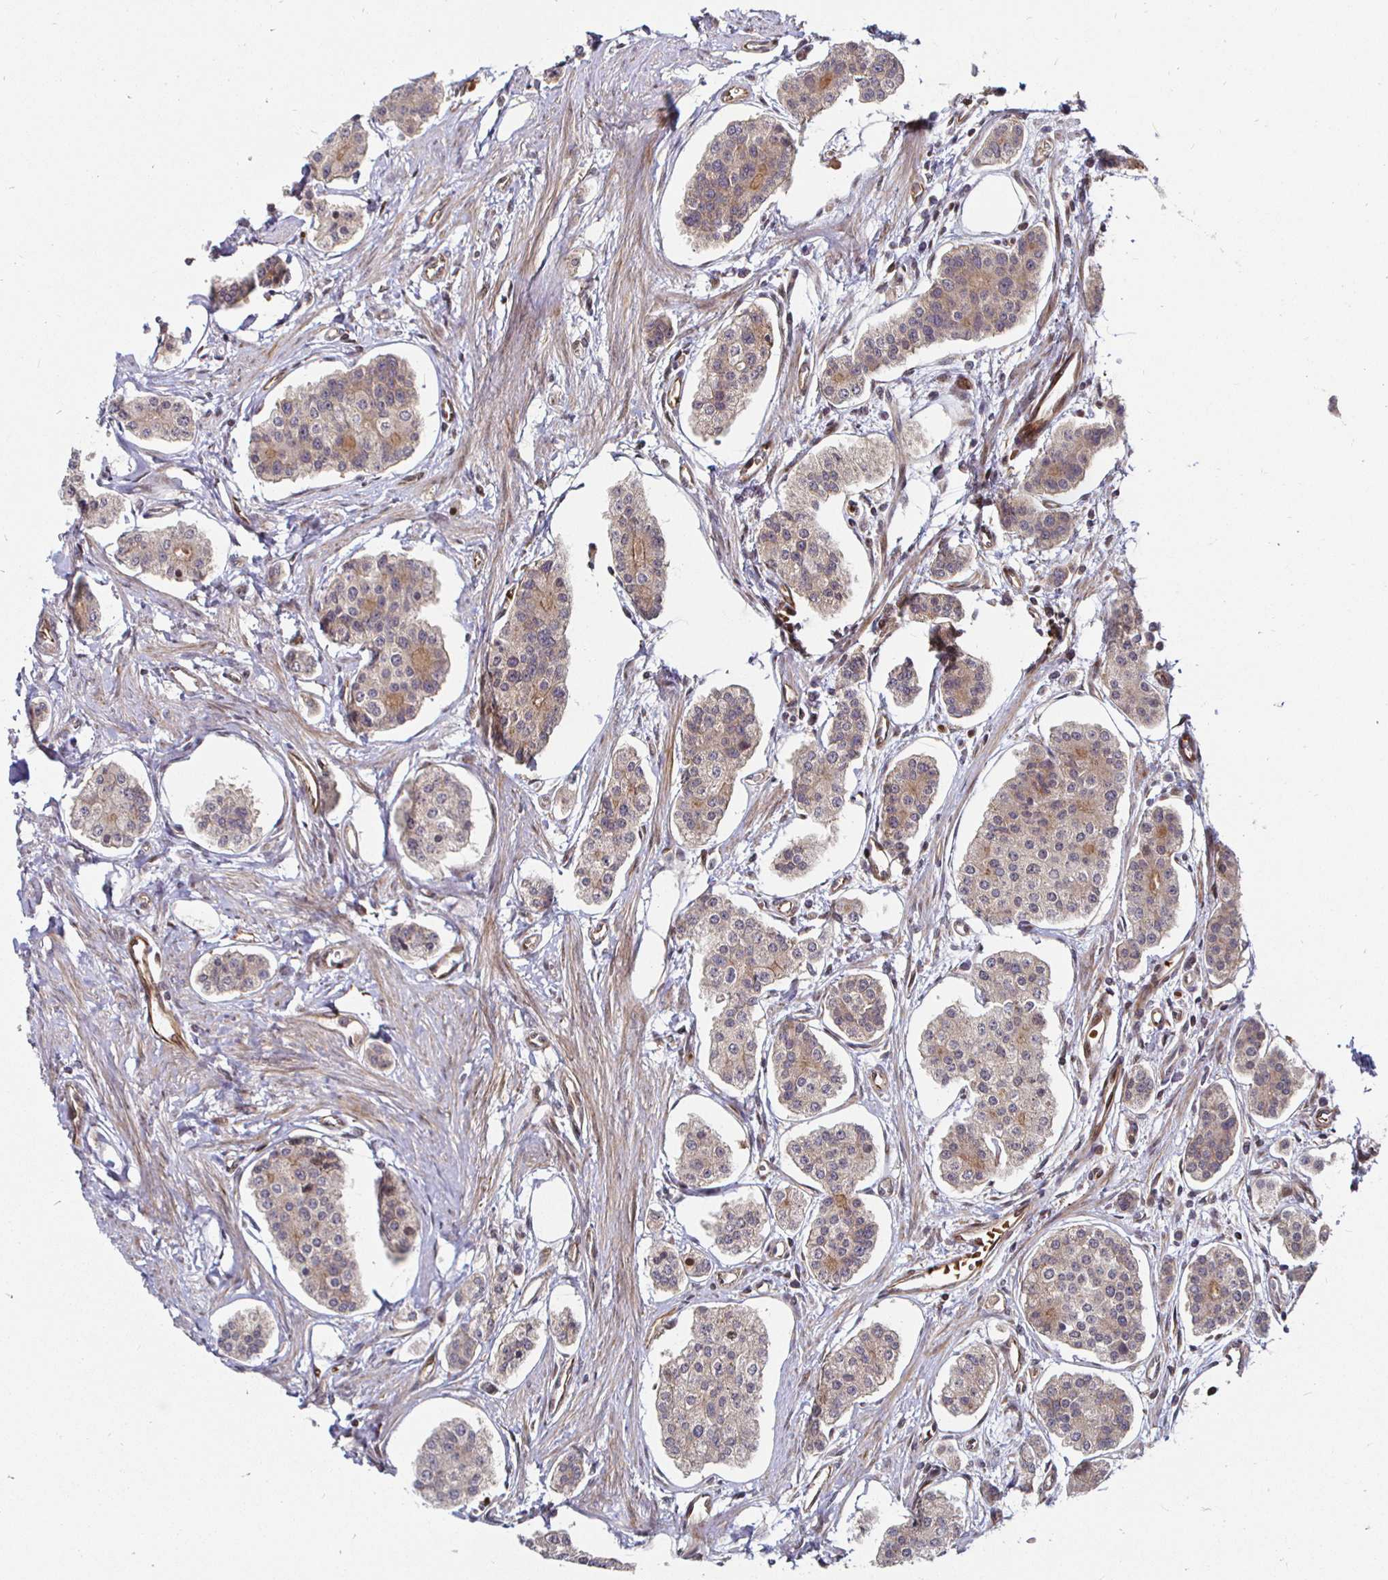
{"staining": {"intensity": "weak", "quantity": "25%-75%", "location": "cytoplasmic/membranous"}, "tissue": "carcinoid", "cell_type": "Tumor cells", "image_type": "cancer", "snomed": [{"axis": "morphology", "description": "Carcinoid, malignant, NOS"}, {"axis": "topography", "description": "Small intestine"}], "caption": "Immunohistochemical staining of carcinoid demonstrates low levels of weak cytoplasmic/membranous protein positivity in approximately 25%-75% of tumor cells.", "gene": "TBKBP1", "patient": {"sex": "female", "age": 65}}